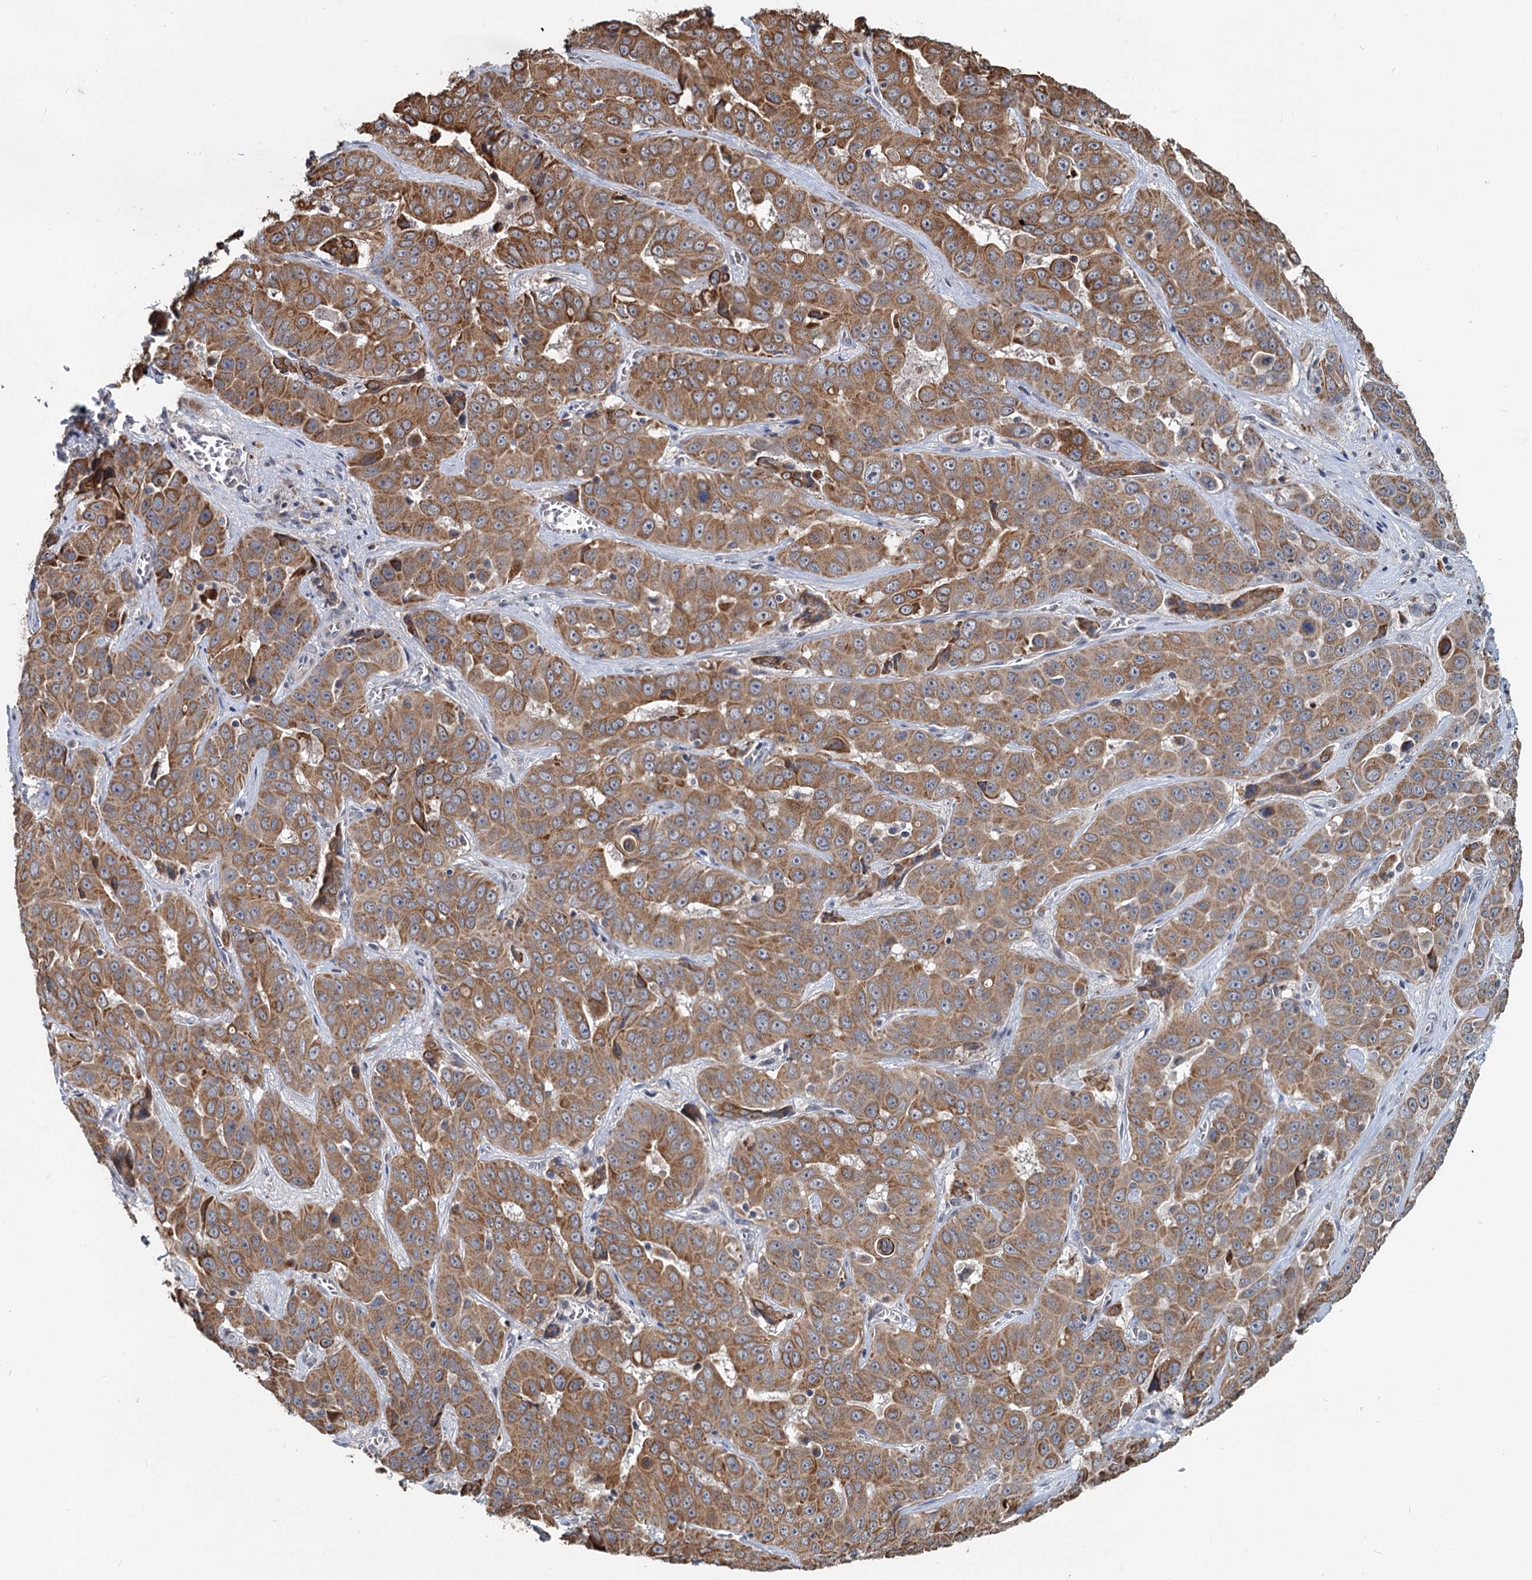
{"staining": {"intensity": "moderate", "quantity": ">75%", "location": "cytoplasmic/membranous"}, "tissue": "liver cancer", "cell_type": "Tumor cells", "image_type": "cancer", "snomed": [{"axis": "morphology", "description": "Cholangiocarcinoma"}, {"axis": "topography", "description": "Liver"}], "caption": "Immunohistochemistry (IHC) of human liver cancer demonstrates medium levels of moderate cytoplasmic/membranous staining in about >75% of tumor cells. (Brightfield microscopy of DAB IHC at high magnification).", "gene": "RITA1", "patient": {"sex": "female", "age": 52}}